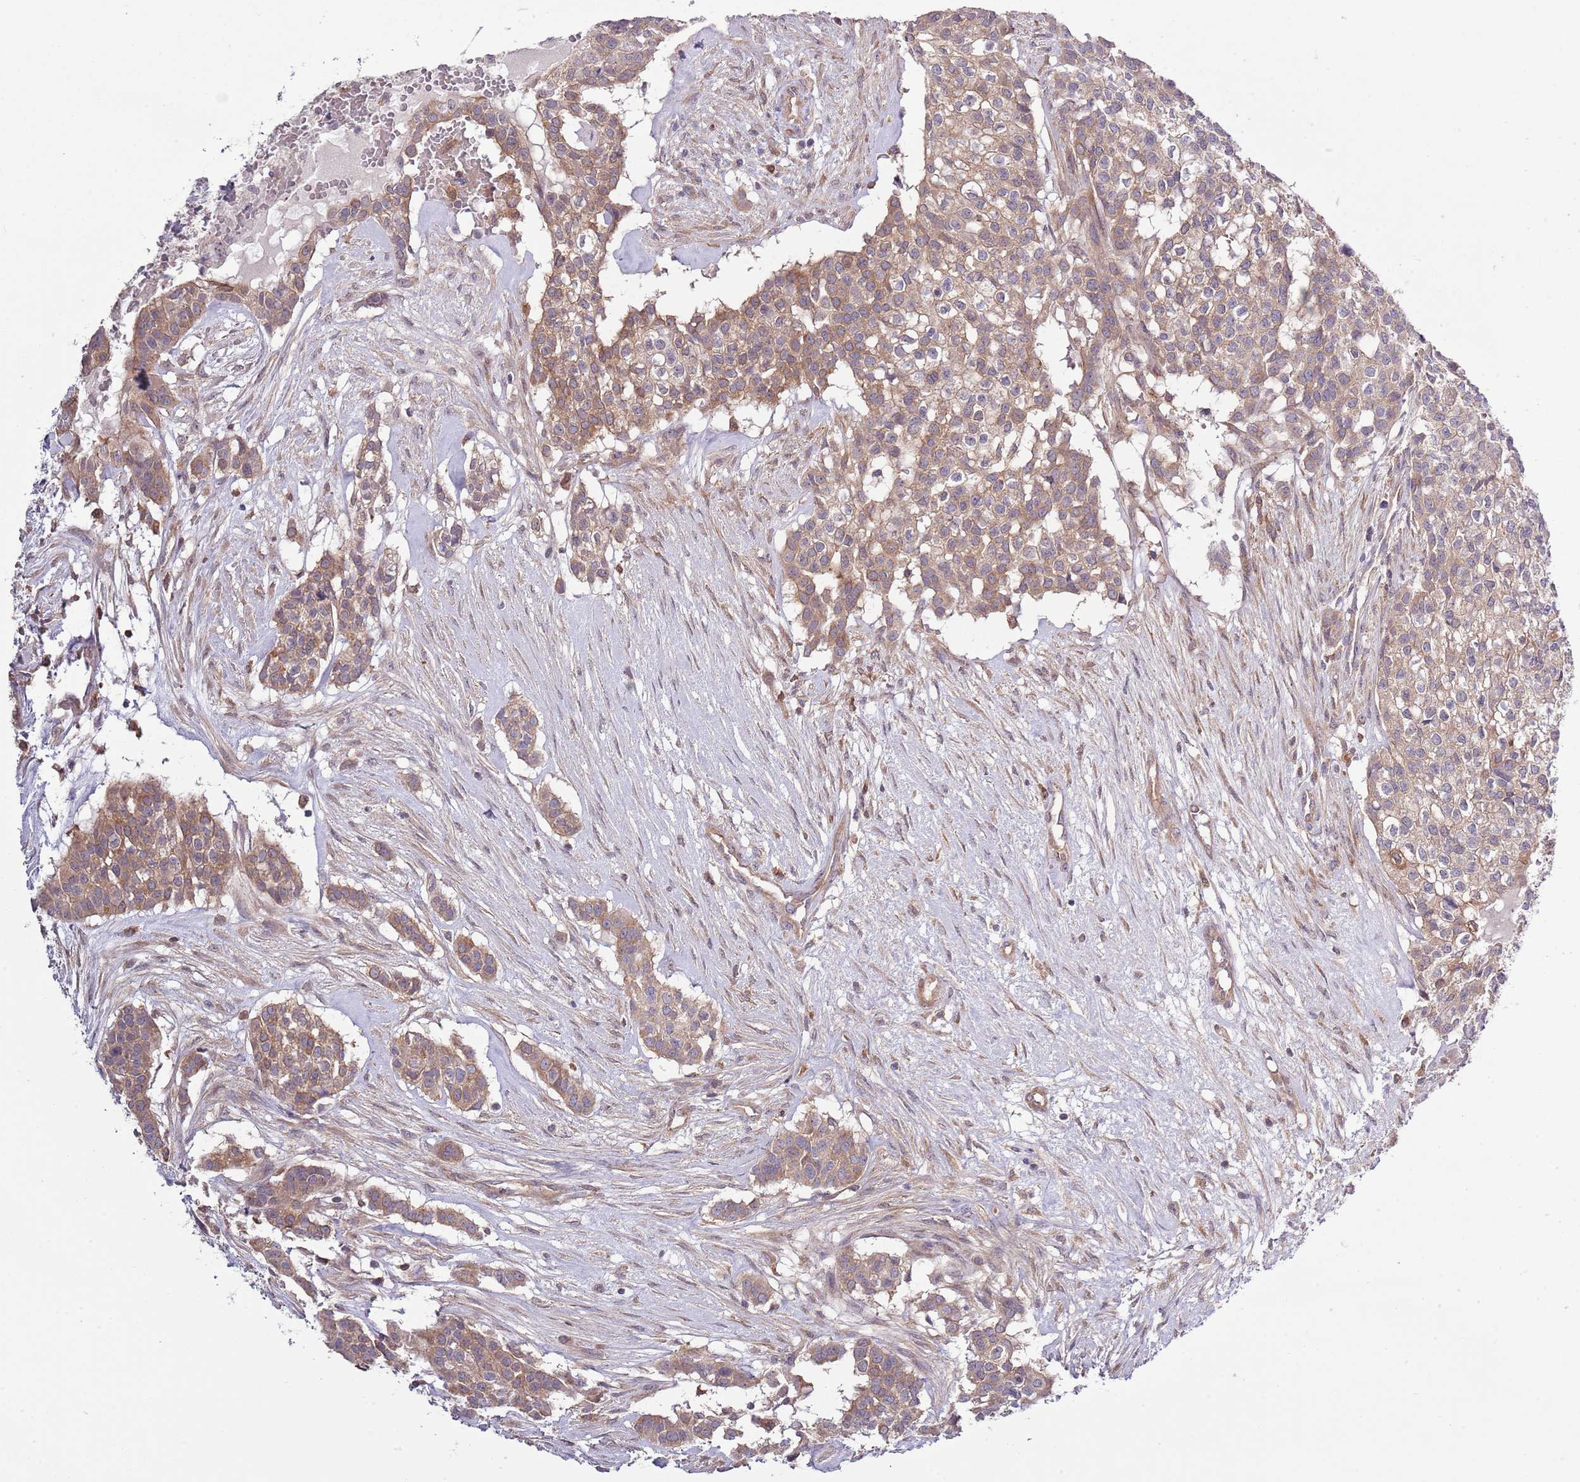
{"staining": {"intensity": "moderate", "quantity": ">75%", "location": "cytoplasmic/membranous"}, "tissue": "head and neck cancer", "cell_type": "Tumor cells", "image_type": "cancer", "snomed": [{"axis": "morphology", "description": "Adenocarcinoma, NOS"}, {"axis": "topography", "description": "Head-Neck"}], "caption": "DAB (3,3'-diaminobenzidine) immunohistochemical staining of human head and neck adenocarcinoma displays moderate cytoplasmic/membranous protein positivity in approximately >75% of tumor cells.", "gene": "LPIN2", "patient": {"sex": "male", "age": 81}}